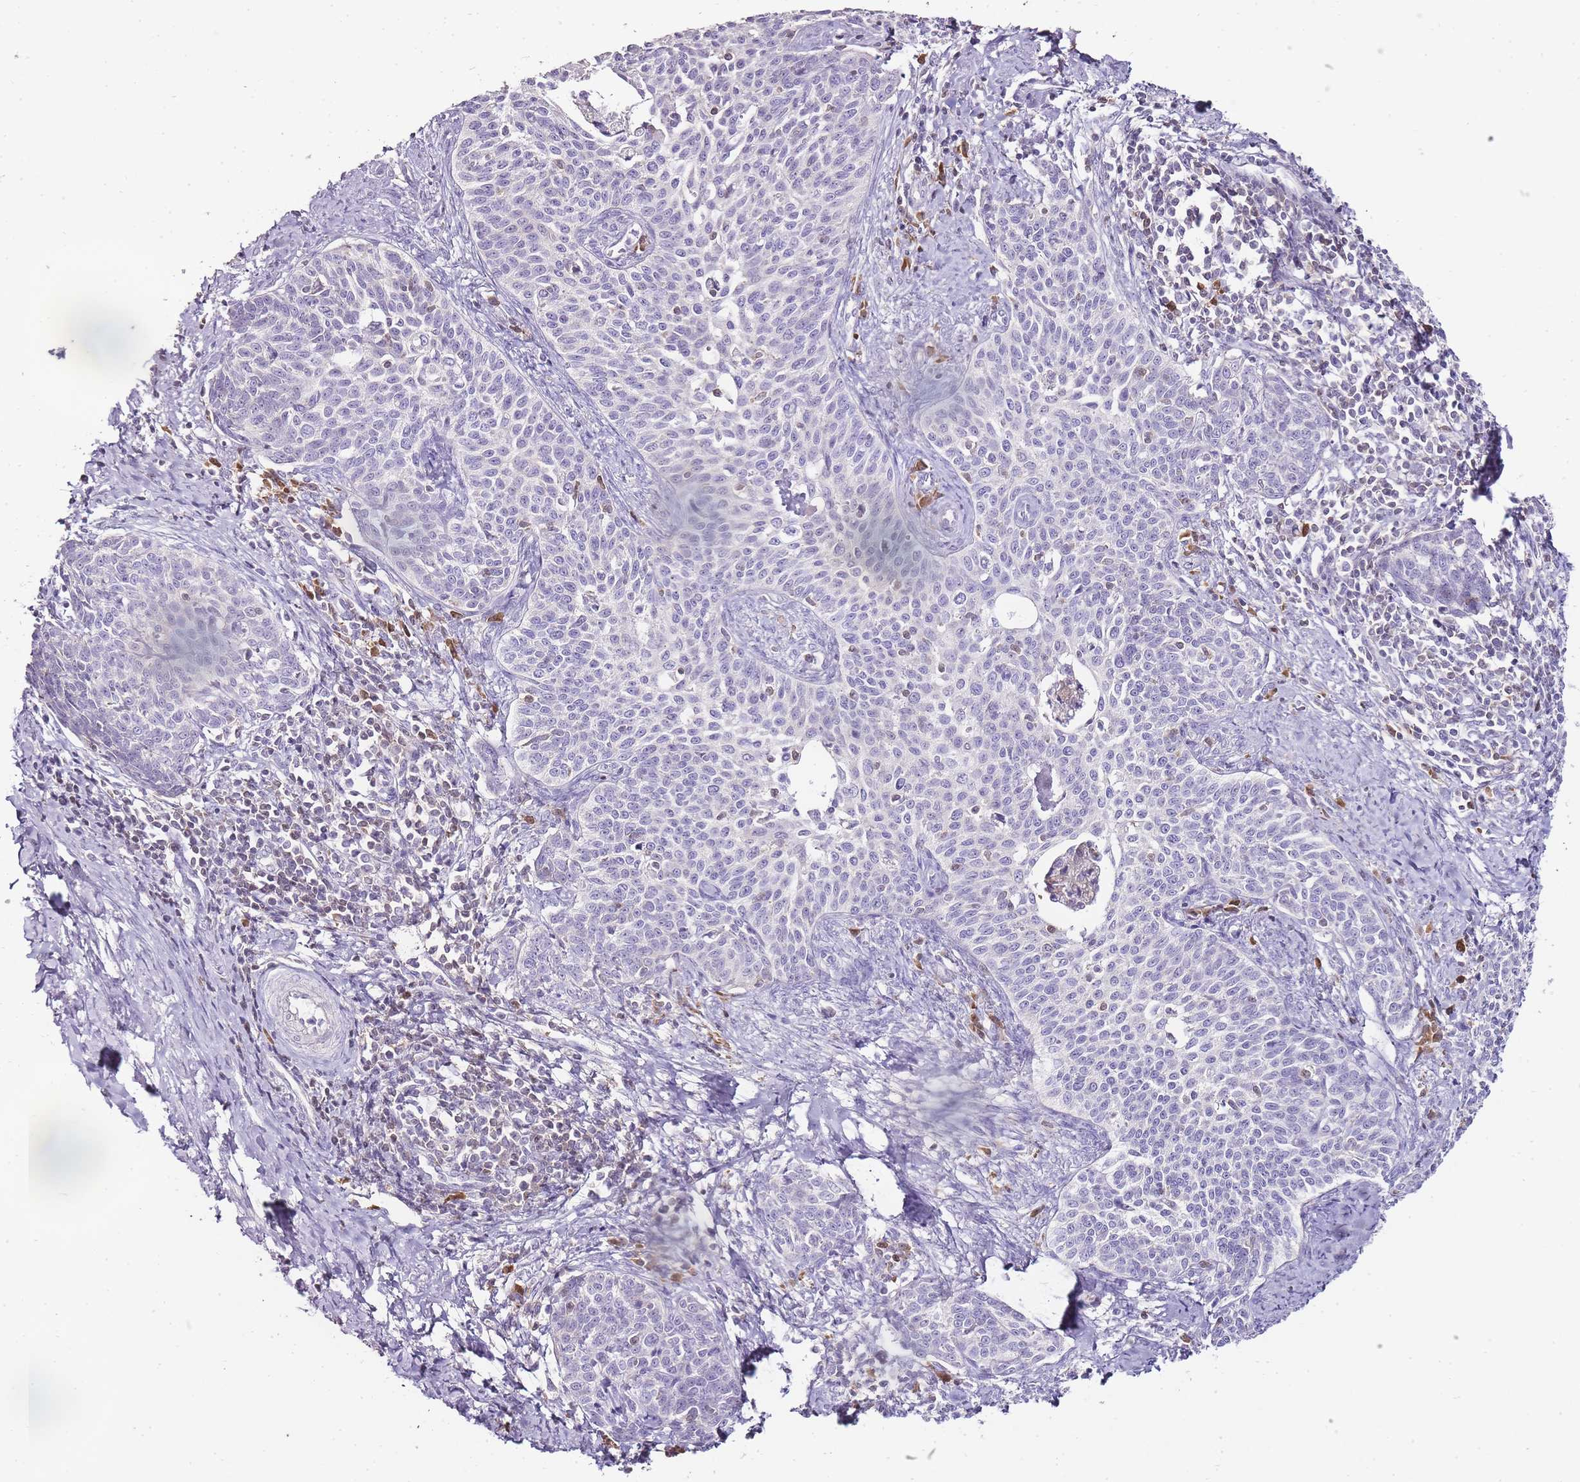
{"staining": {"intensity": "negative", "quantity": "none", "location": "none"}, "tissue": "cervical cancer", "cell_type": "Tumor cells", "image_type": "cancer", "snomed": [{"axis": "morphology", "description": "Squamous cell carcinoma, NOS"}, {"axis": "topography", "description": "Cervix"}], "caption": "Tumor cells are negative for brown protein staining in cervical cancer. Nuclei are stained in blue.", "gene": "ZBP1", "patient": {"sex": "female", "age": 39}}